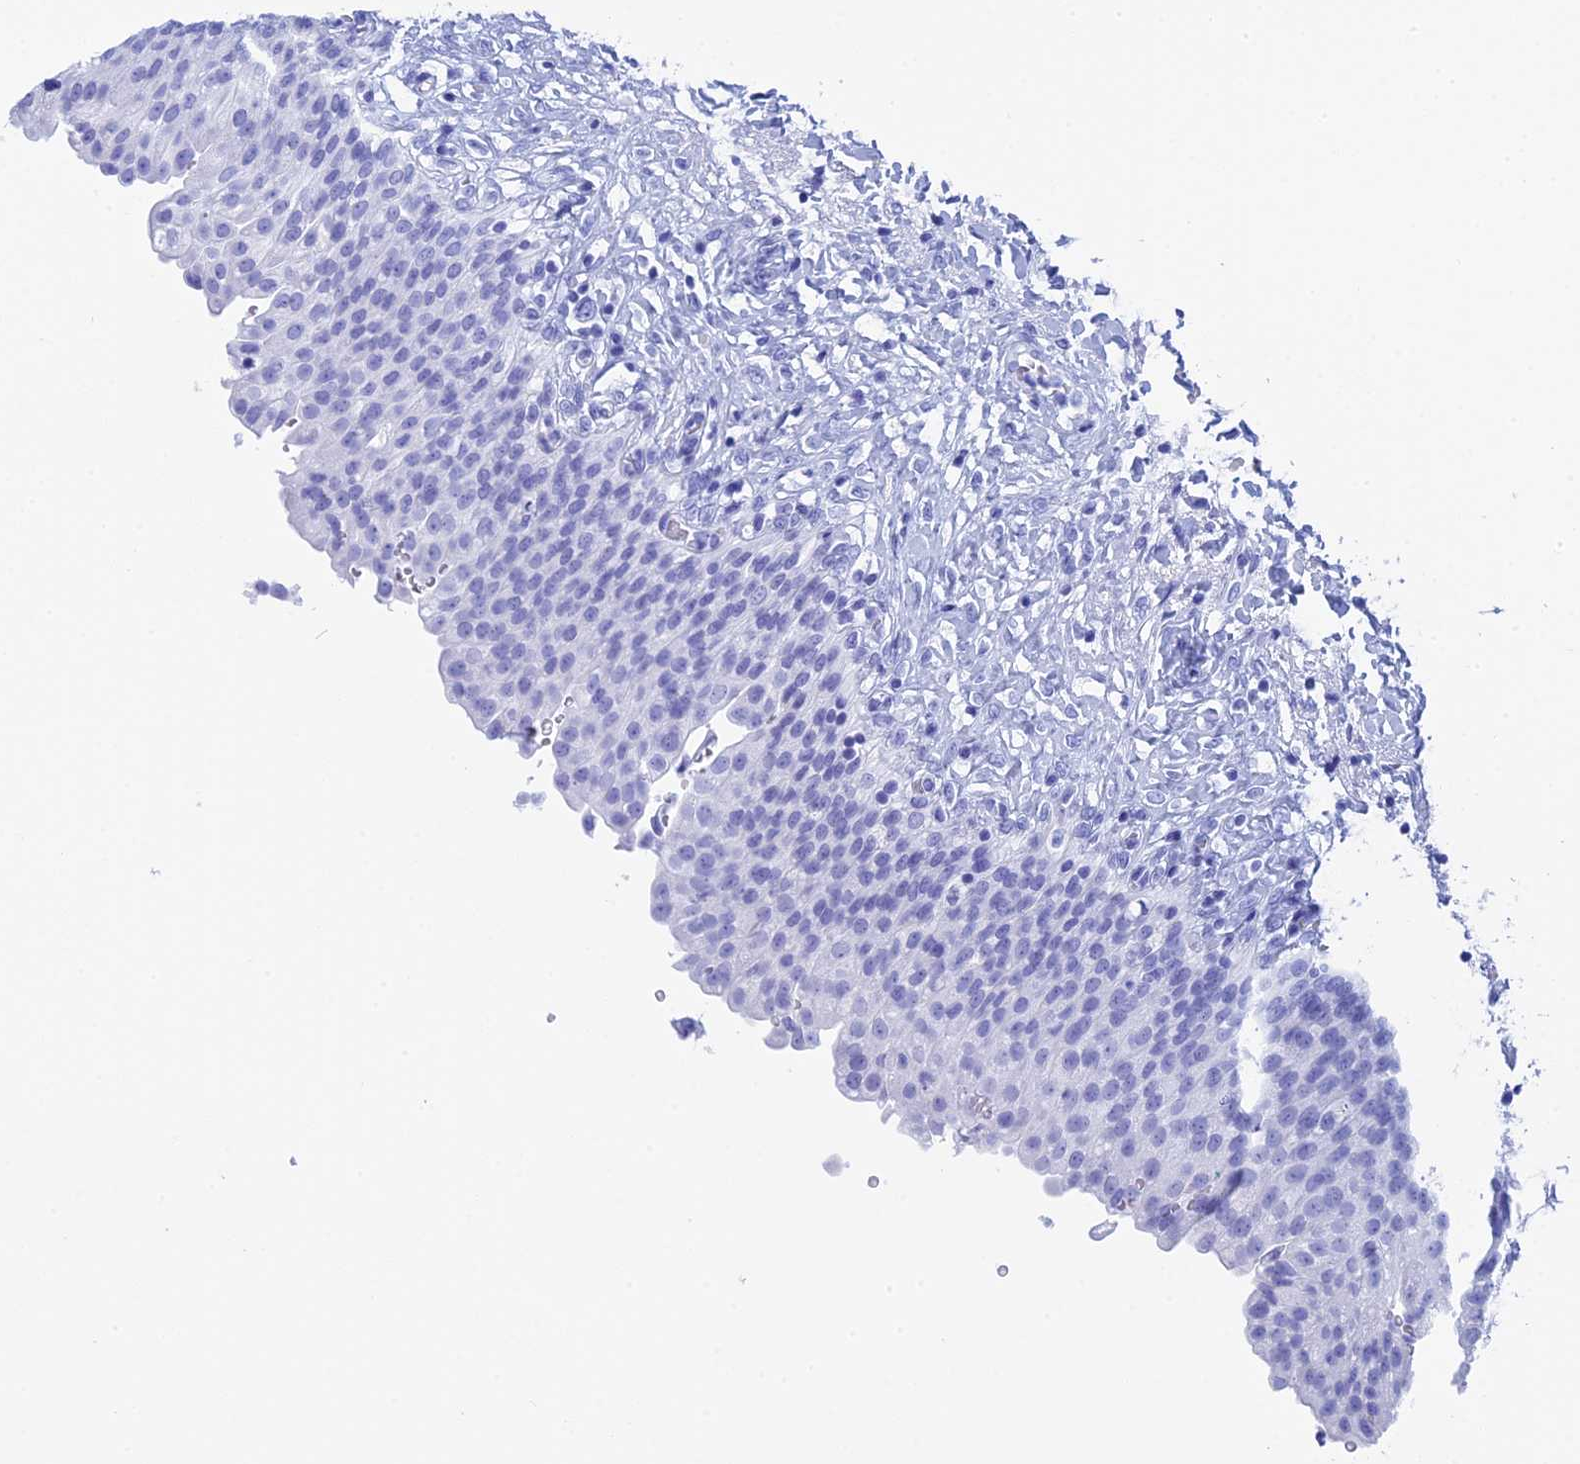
{"staining": {"intensity": "negative", "quantity": "none", "location": "none"}, "tissue": "urinary bladder", "cell_type": "Urothelial cells", "image_type": "normal", "snomed": [{"axis": "morphology", "description": "Urothelial carcinoma, High grade"}, {"axis": "topography", "description": "Urinary bladder"}], "caption": "Protein analysis of unremarkable urinary bladder reveals no significant positivity in urothelial cells. The staining was performed using DAB (3,3'-diaminobenzidine) to visualize the protein expression in brown, while the nuclei were stained in blue with hematoxylin (Magnification: 20x).", "gene": "TEX101", "patient": {"sex": "male", "age": 46}}